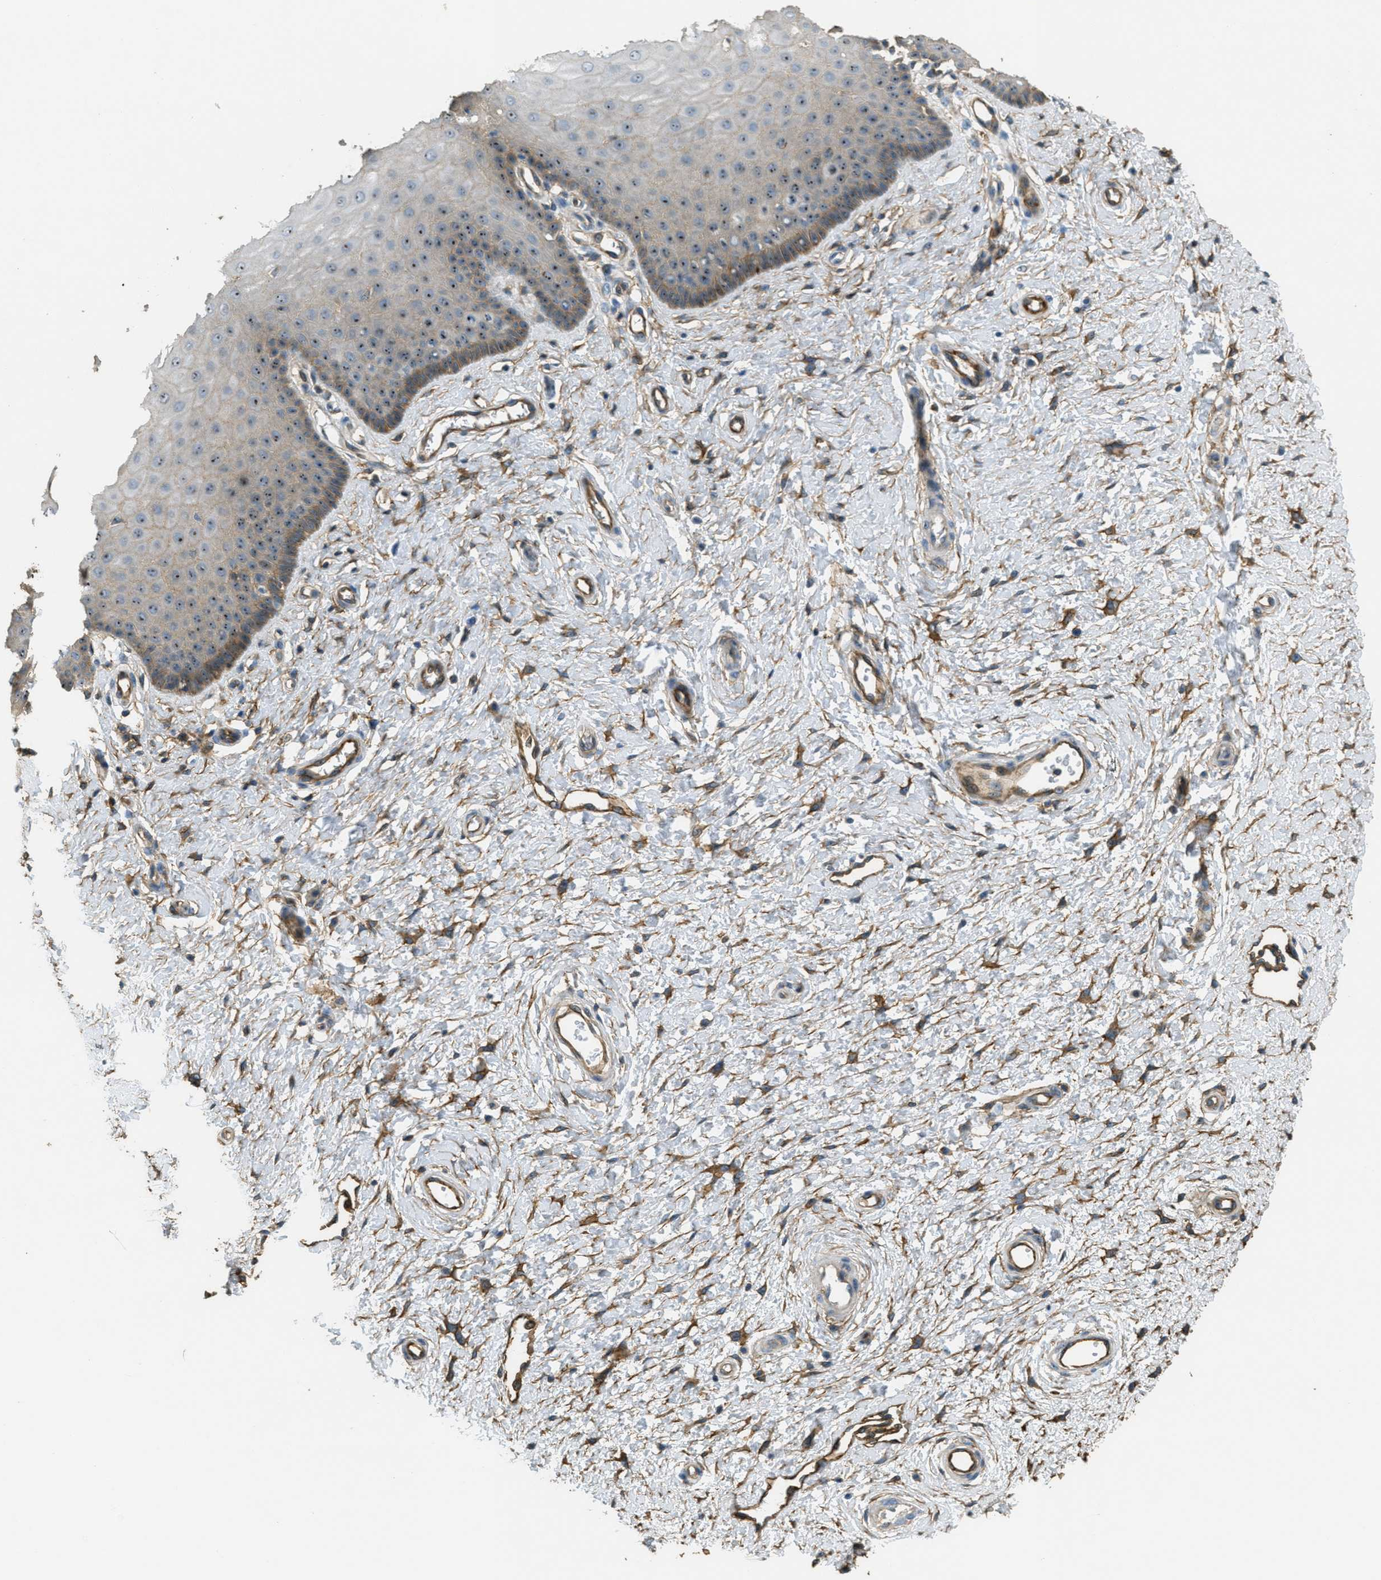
{"staining": {"intensity": "weak", "quantity": ">75%", "location": "cytoplasmic/membranous"}, "tissue": "cervix", "cell_type": "Glandular cells", "image_type": "normal", "snomed": [{"axis": "morphology", "description": "Normal tissue, NOS"}, {"axis": "topography", "description": "Cervix"}], "caption": "This photomicrograph reveals immunohistochemistry (IHC) staining of normal human cervix, with low weak cytoplasmic/membranous staining in about >75% of glandular cells.", "gene": "OSMR", "patient": {"sex": "female", "age": 55}}